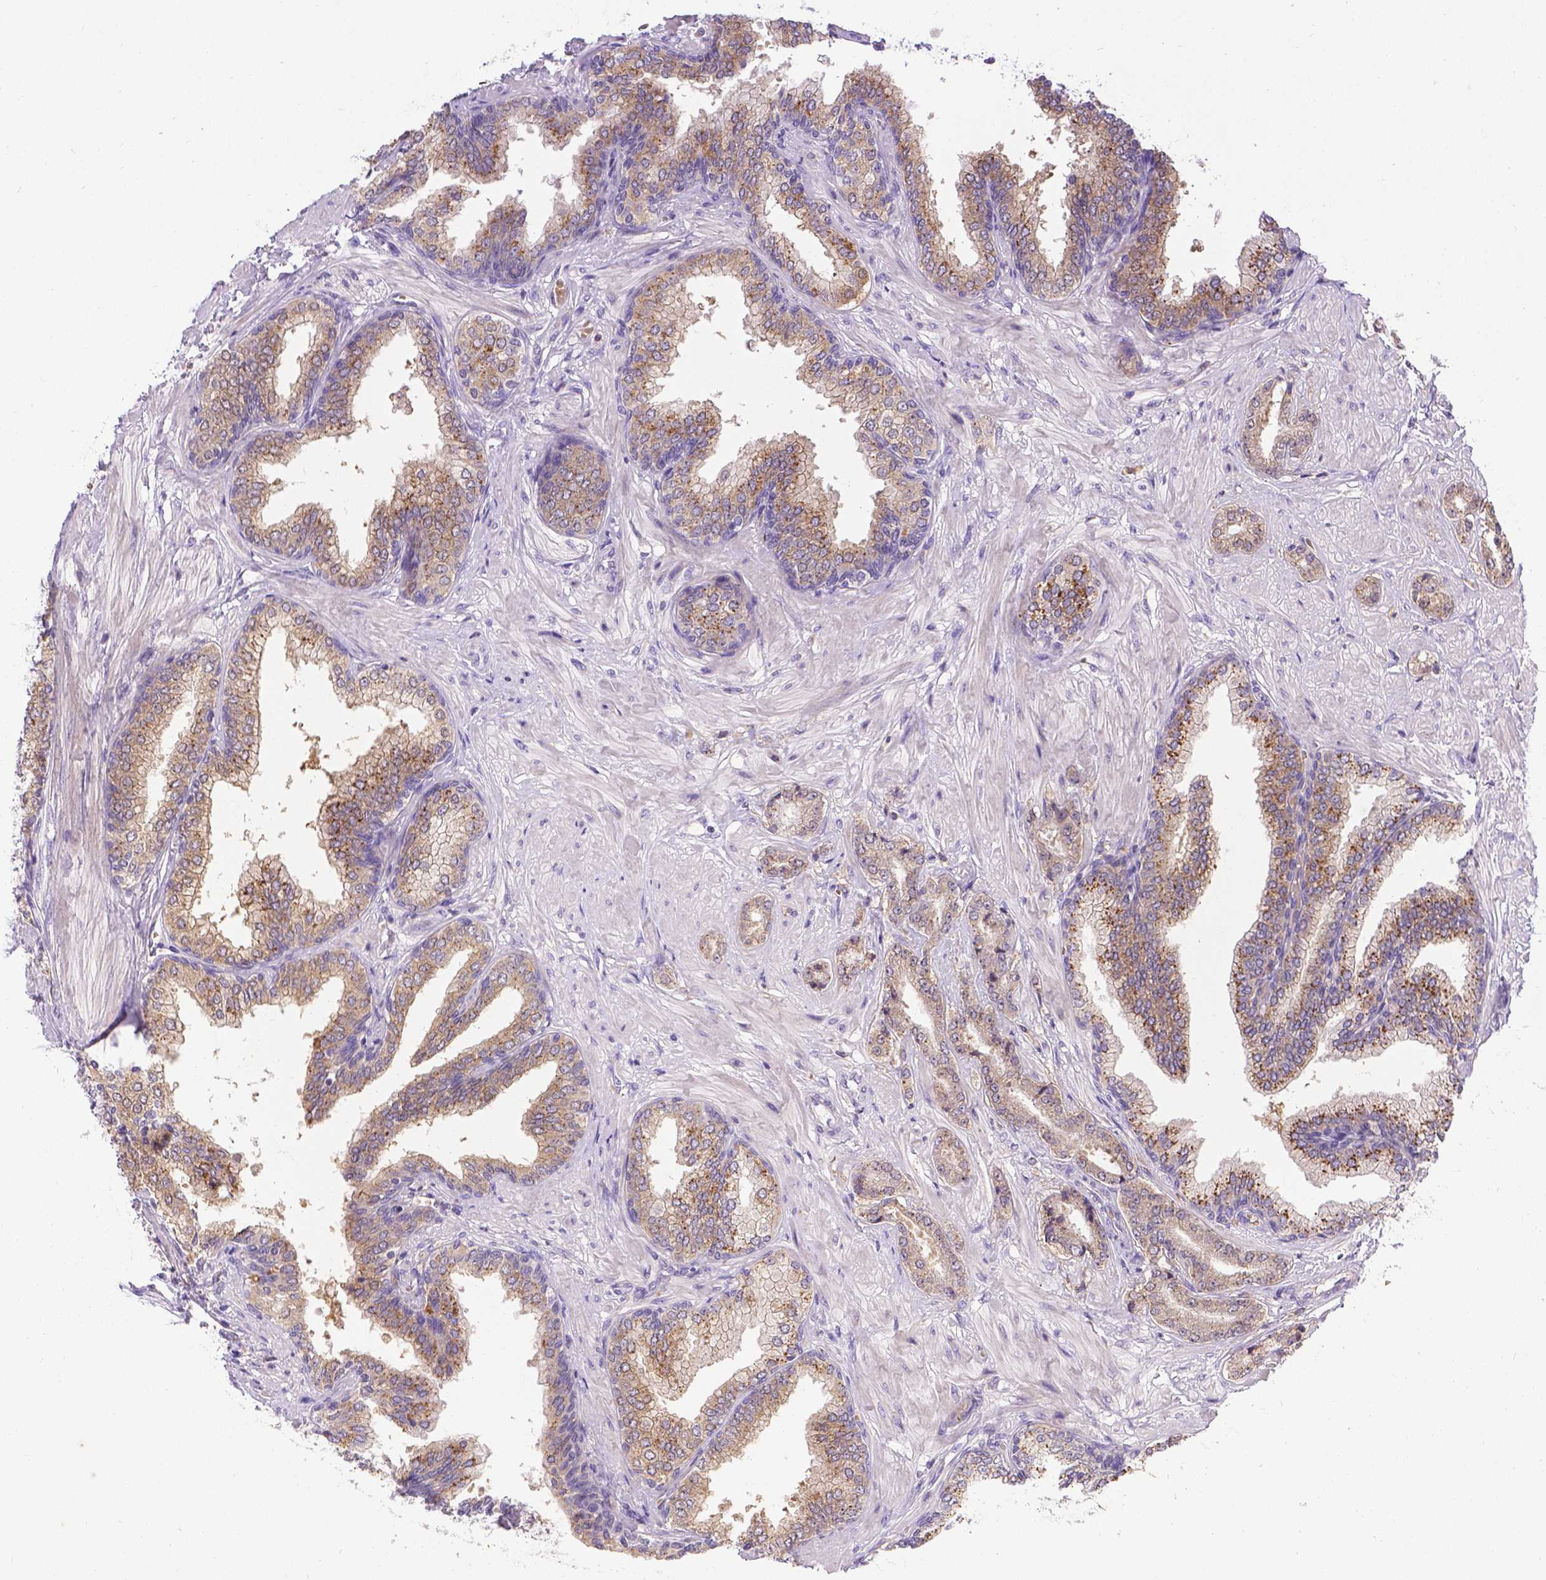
{"staining": {"intensity": "weak", "quantity": ">75%", "location": "cytoplasmic/membranous"}, "tissue": "prostate cancer", "cell_type": "Tumor cells", "image_type": "cancer", "snomed": [{"axis": "morphology", "description": "Adenocarcinoma, Low grade"}, {"axis": "topography", "description": "Prostate"}], "caption": "Immunohistochemical staining of human prostate cancer (adenocarcinoma (low-grade)) displays low levels of weak cytoplasmic/membranous staining in about >75% of tumor cells. (DAB (3,3'-diaminobenzidine) IHC, brown staining for protein, blue staining for nuclei).", "gene": "TM4SF18", "patient": {"sex": "male", "age": 55}}